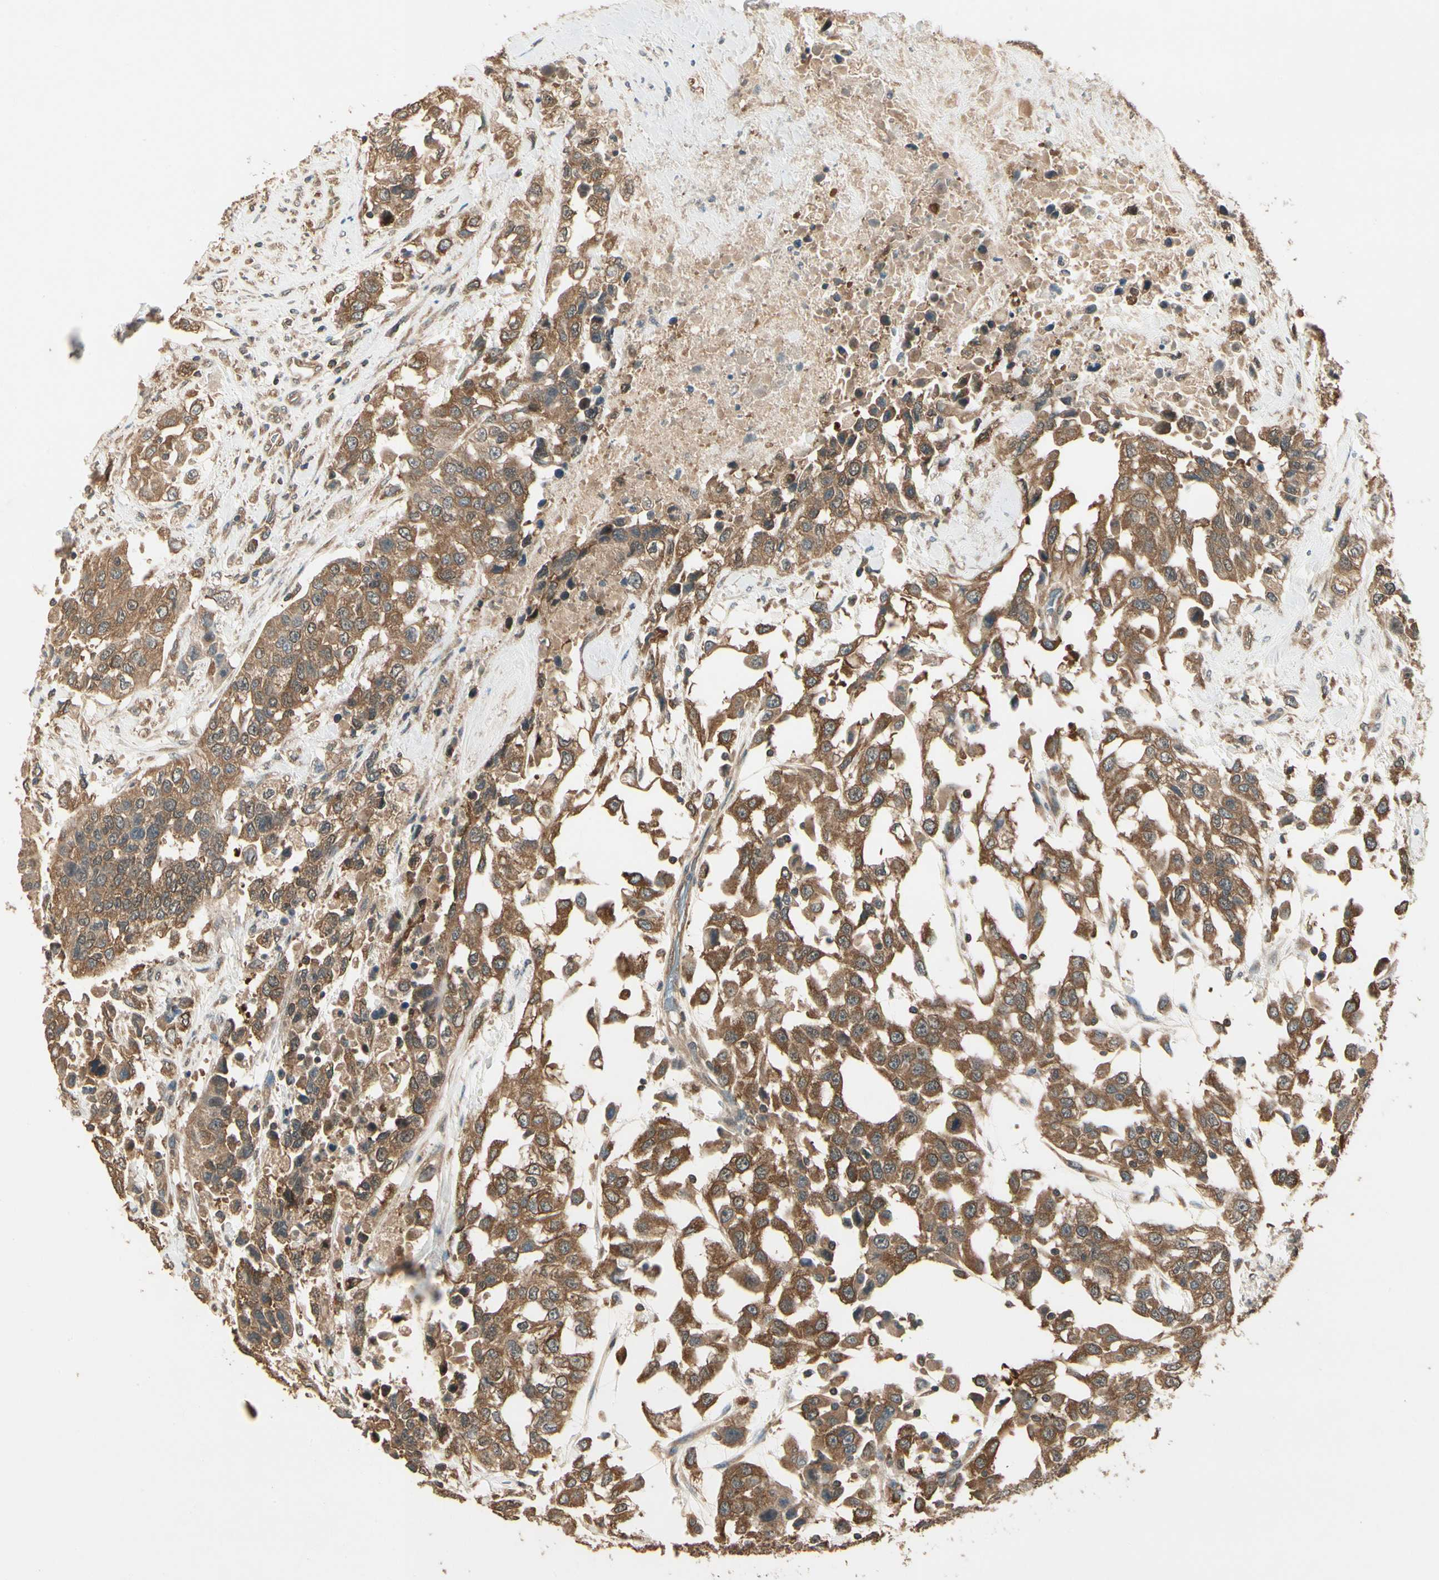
{"staining": {"intensity": "strong", "quantity": ">75%", "location": "cytoplasmic/membranous"}, "tissue": "urothelial cancer", "cell_type": "Tumor cells", "image_type": "cancer", "snomed": [{"axis": "morphology", "description": "Urothelial carcinoma, High grade"}, {"axis": "topography", "description": "Urinary bladder"}], "caption": "The immunohistochemical stain highlights strong cytoplasmic/membranous staining in tumor cells of urothelial cancer tissue.", "gene": "CCT7", "patient": {"sex": "female", "age": 80}}